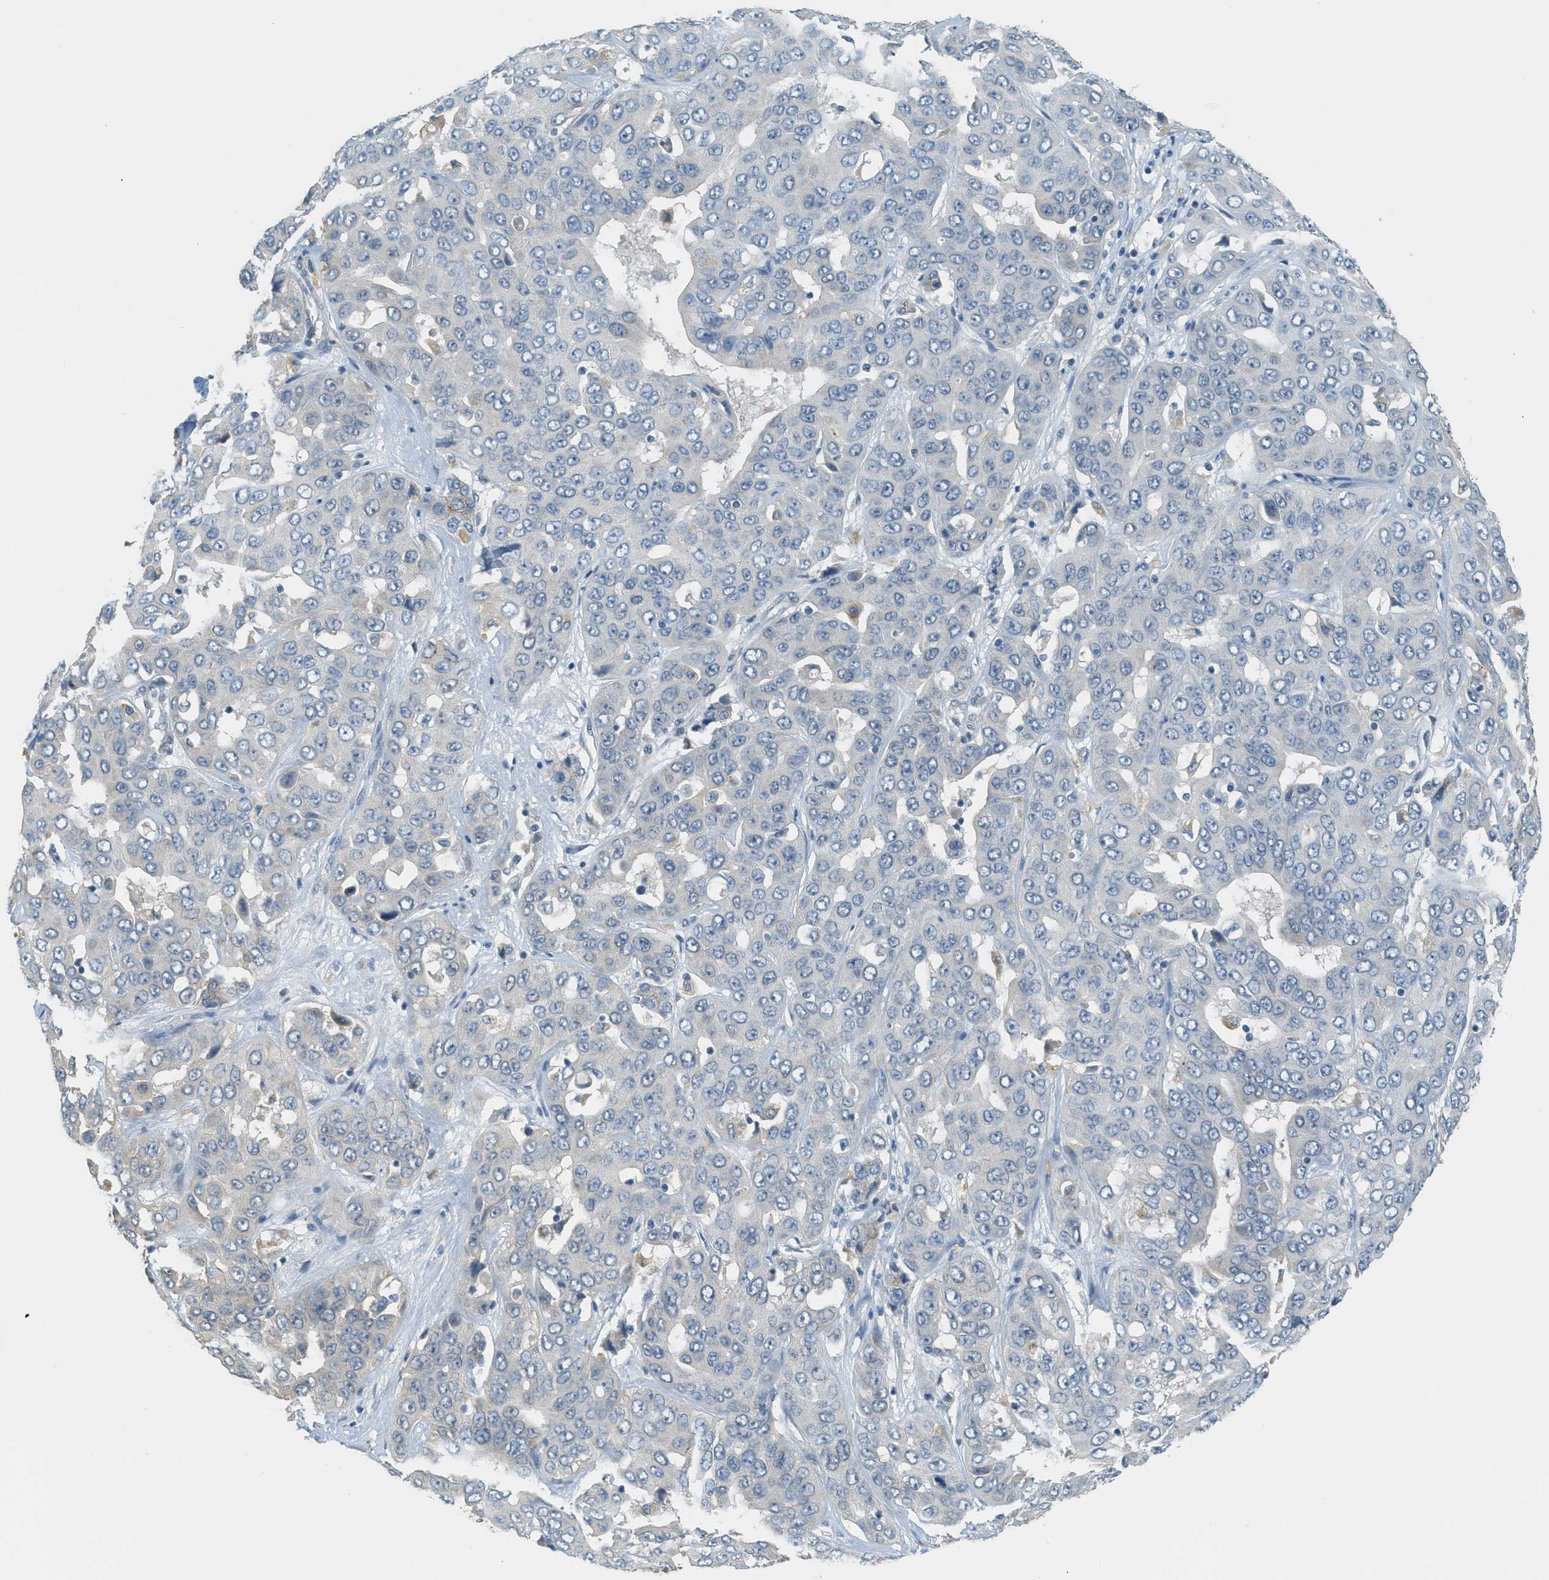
{"staining": {"intensity": "negative", "quantity": "none", "location": "none"}, "tissue": "liver cancer", "cell_type": "Tumor cells", "image_type": "cancer", "snomed": [{"axis": "morphology", "description": "Cholangiocarcinoma"}, {"axis": "topography", "description": "Liver"}], "caption": "The immunohistochemistry photomicrograph has no significant expression in tumor cells of liver cancer tissue.", "gene": "TCF3", "patient": {"sex": "female", "age": 52}}